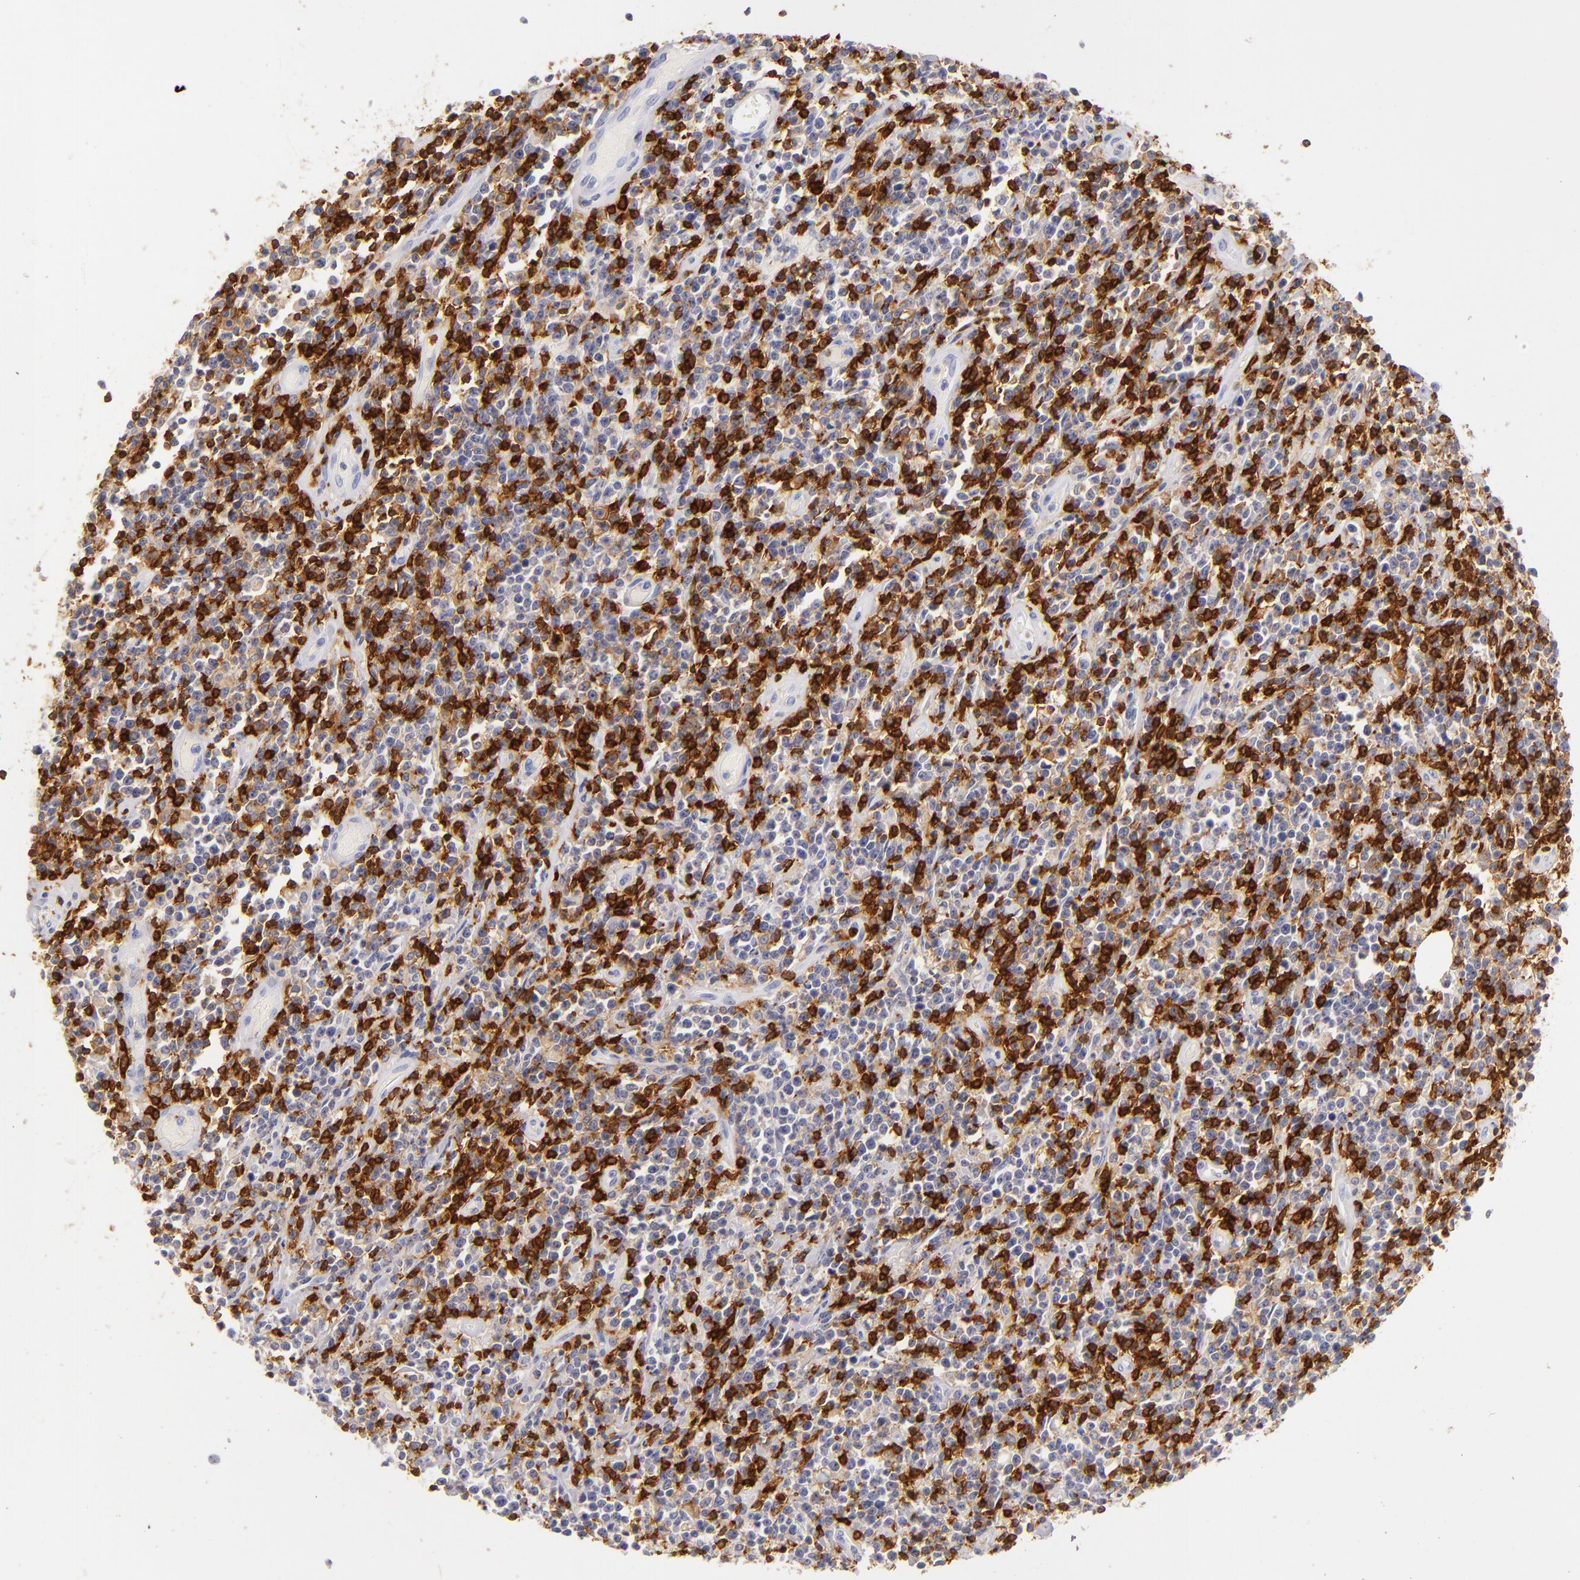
{"staining": {"intensity": "strong", "quantity": "25%-75%", "location": "nuclear"}, "tissue": "lymphoma", "cell_type": "Tumor cells", "image_type": "cancer", "snomed": [{"axis": "morphology", "description": "Malignant lymphoma, non-Hodgkin's type, High grade"}, {"axis": "topography", "description": "Colon"}], "caption": "Malignant lymphoma, non-Hodgkin's type (high-grade) stained with a protein marker shows strong staining in tumor cells.", "gene": "LAT", "patient": {"sex": "male", "age": 82}}